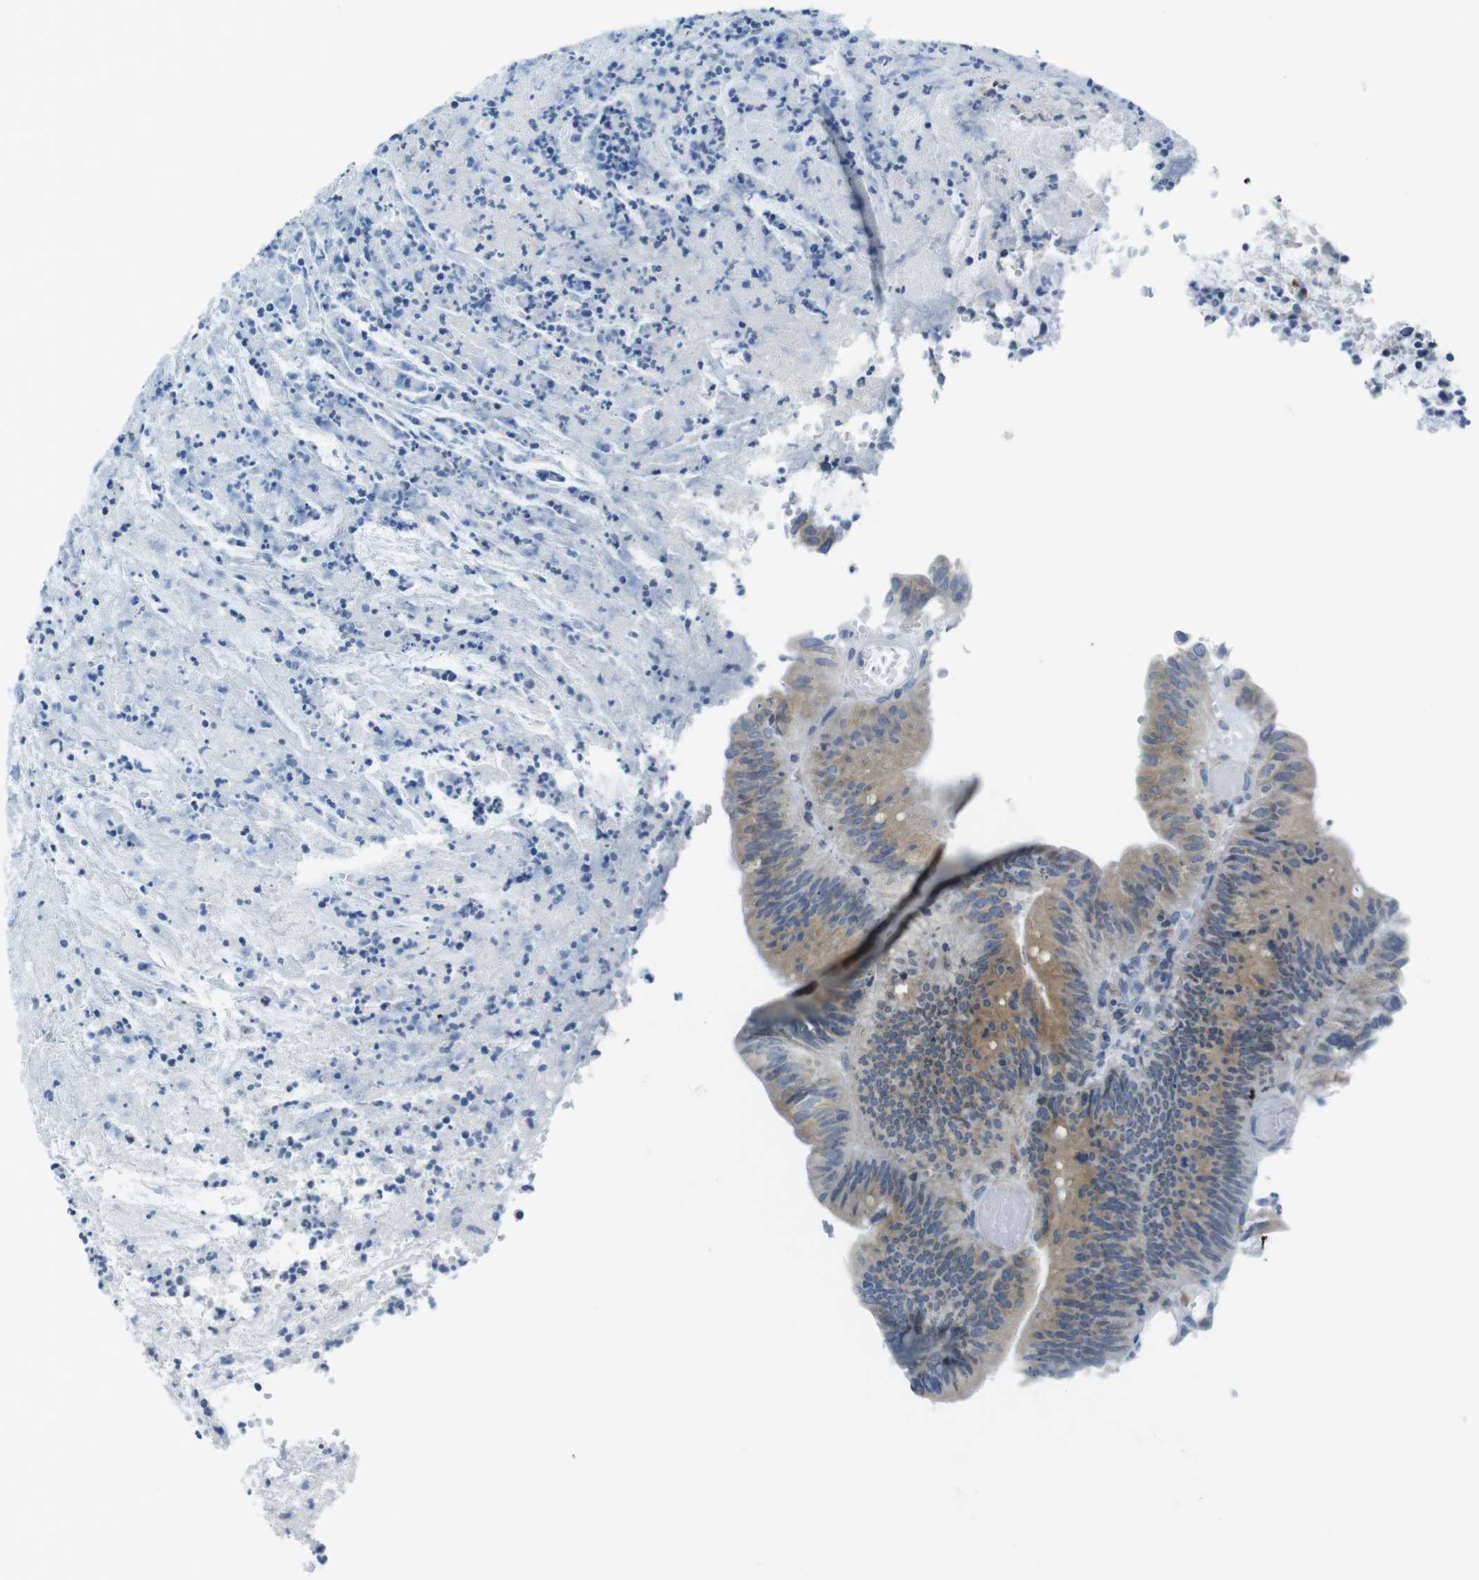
{"staining": {"intensity": "moderate", "quantity": ">75%", "location": "cytoplasmic/membranous"}, "tissue": "colorectal cancer", "cell_type": "Tumor cells", "image_type": "cancer", "snomed": [{"axis": "morphology", "description": "Adenocarcinoma, NOS"}, {"axis": "topography", "description": "Rectum"}], "caption": "Protein staining demonstrates moderate cytoplasmic/membranous expression in about >75% of tumor cells in colorectal adenocarcinoma.", "gene": "CLPTM1L", "patient": {"sex": "female", "age": 66}}